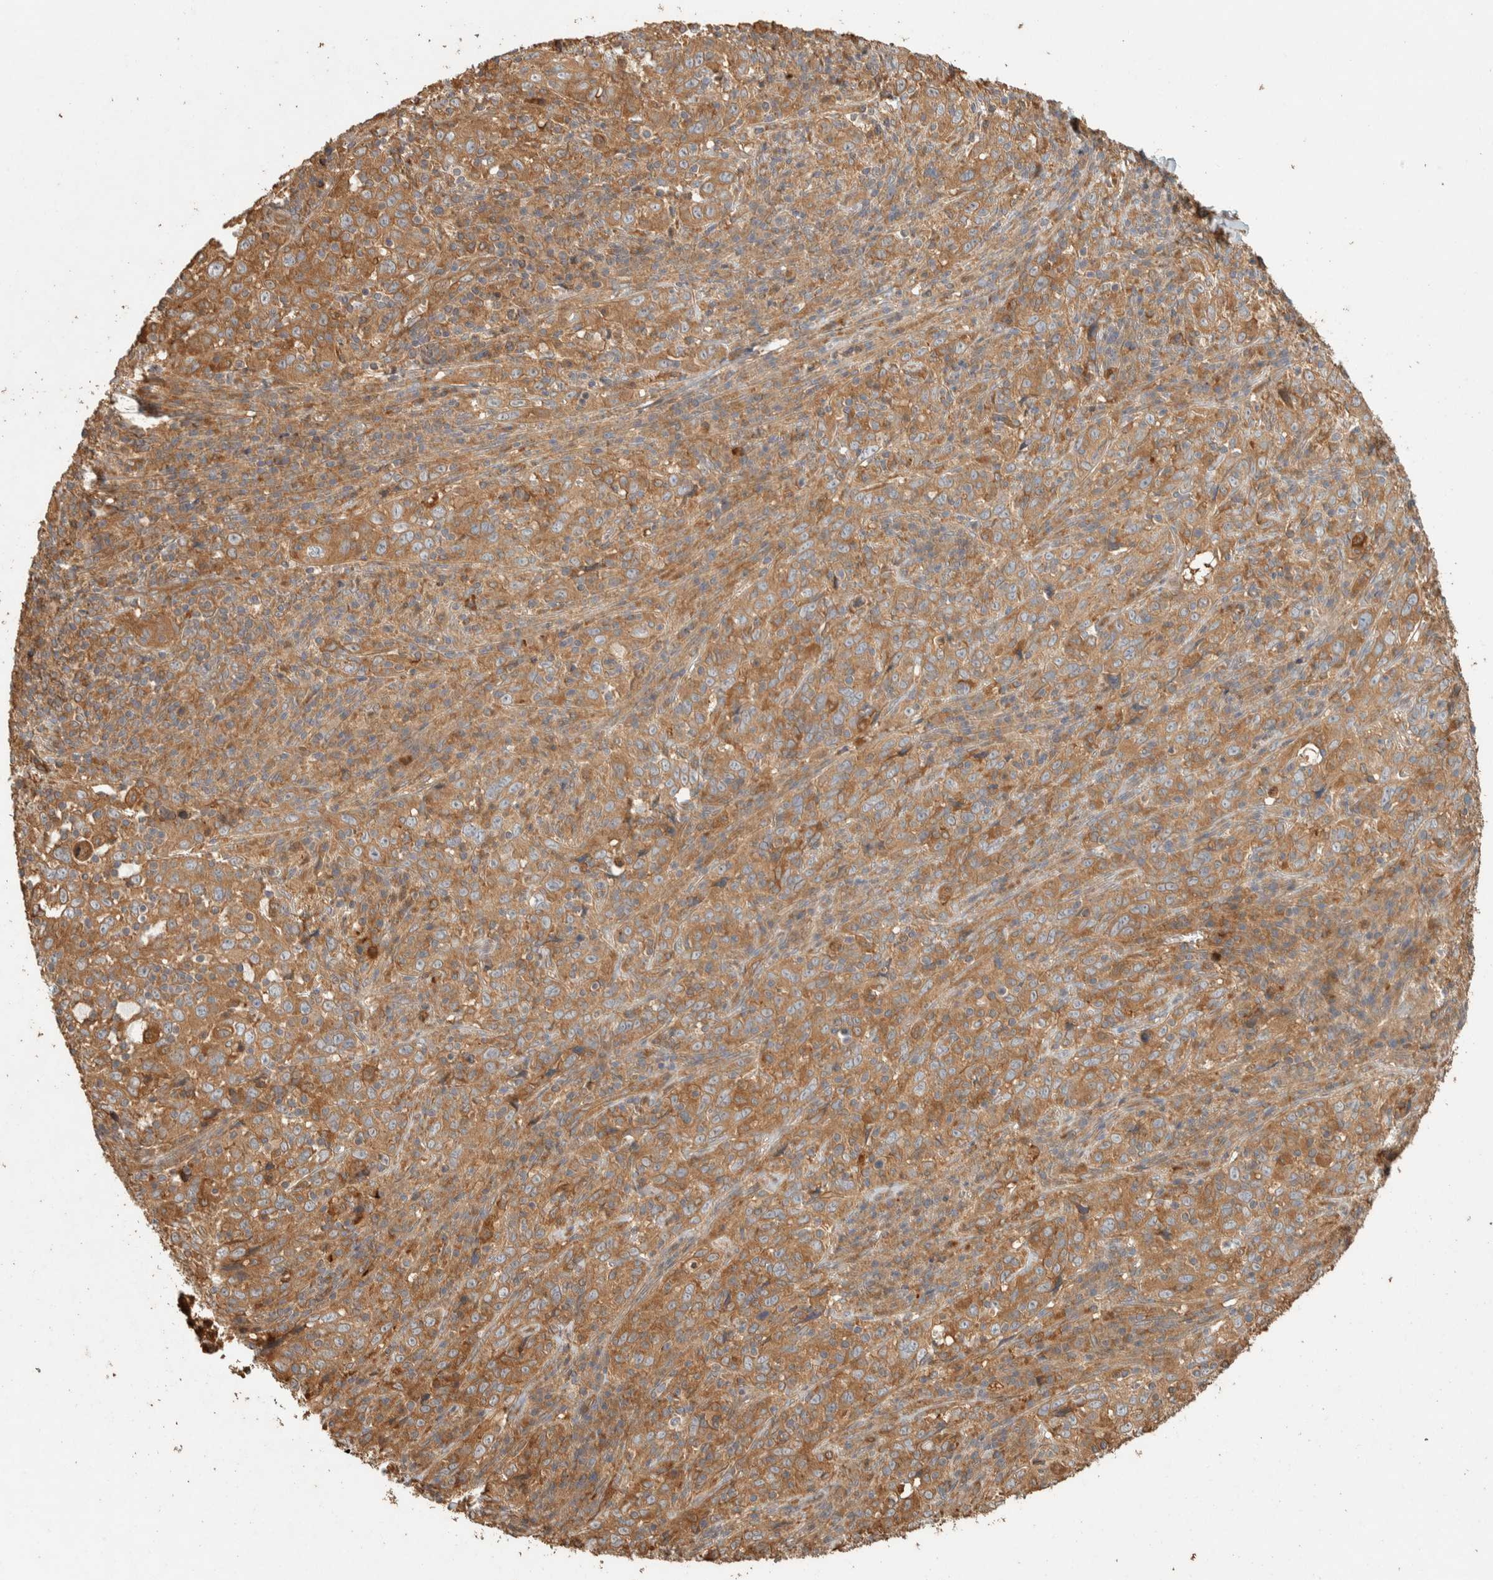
{"staining": {"intensity": "moderate", "quantity": ">75%", "location": "cytoplasmic/membranous"}, "tissue": "cervical cancer", "cell_type": "Tumor cells", "image_type": "cancer", "snomed": [{"axis": "morphology", "description": "Squamous cell carcinoma, NOS"}, {"axis": "topography", "description": "Cervix"}], "caption": "Cervical cancer (squamous cell carcinoma) stained with DAB (3,3'-diaminobenzidine) immunohistochemistry displays medium levels of moderate cytoplasmic/membranous positivity in approximately >75% of tumor cells.", "gene": "EXOC7", "patient": {"sex": "female", "age": 46}}